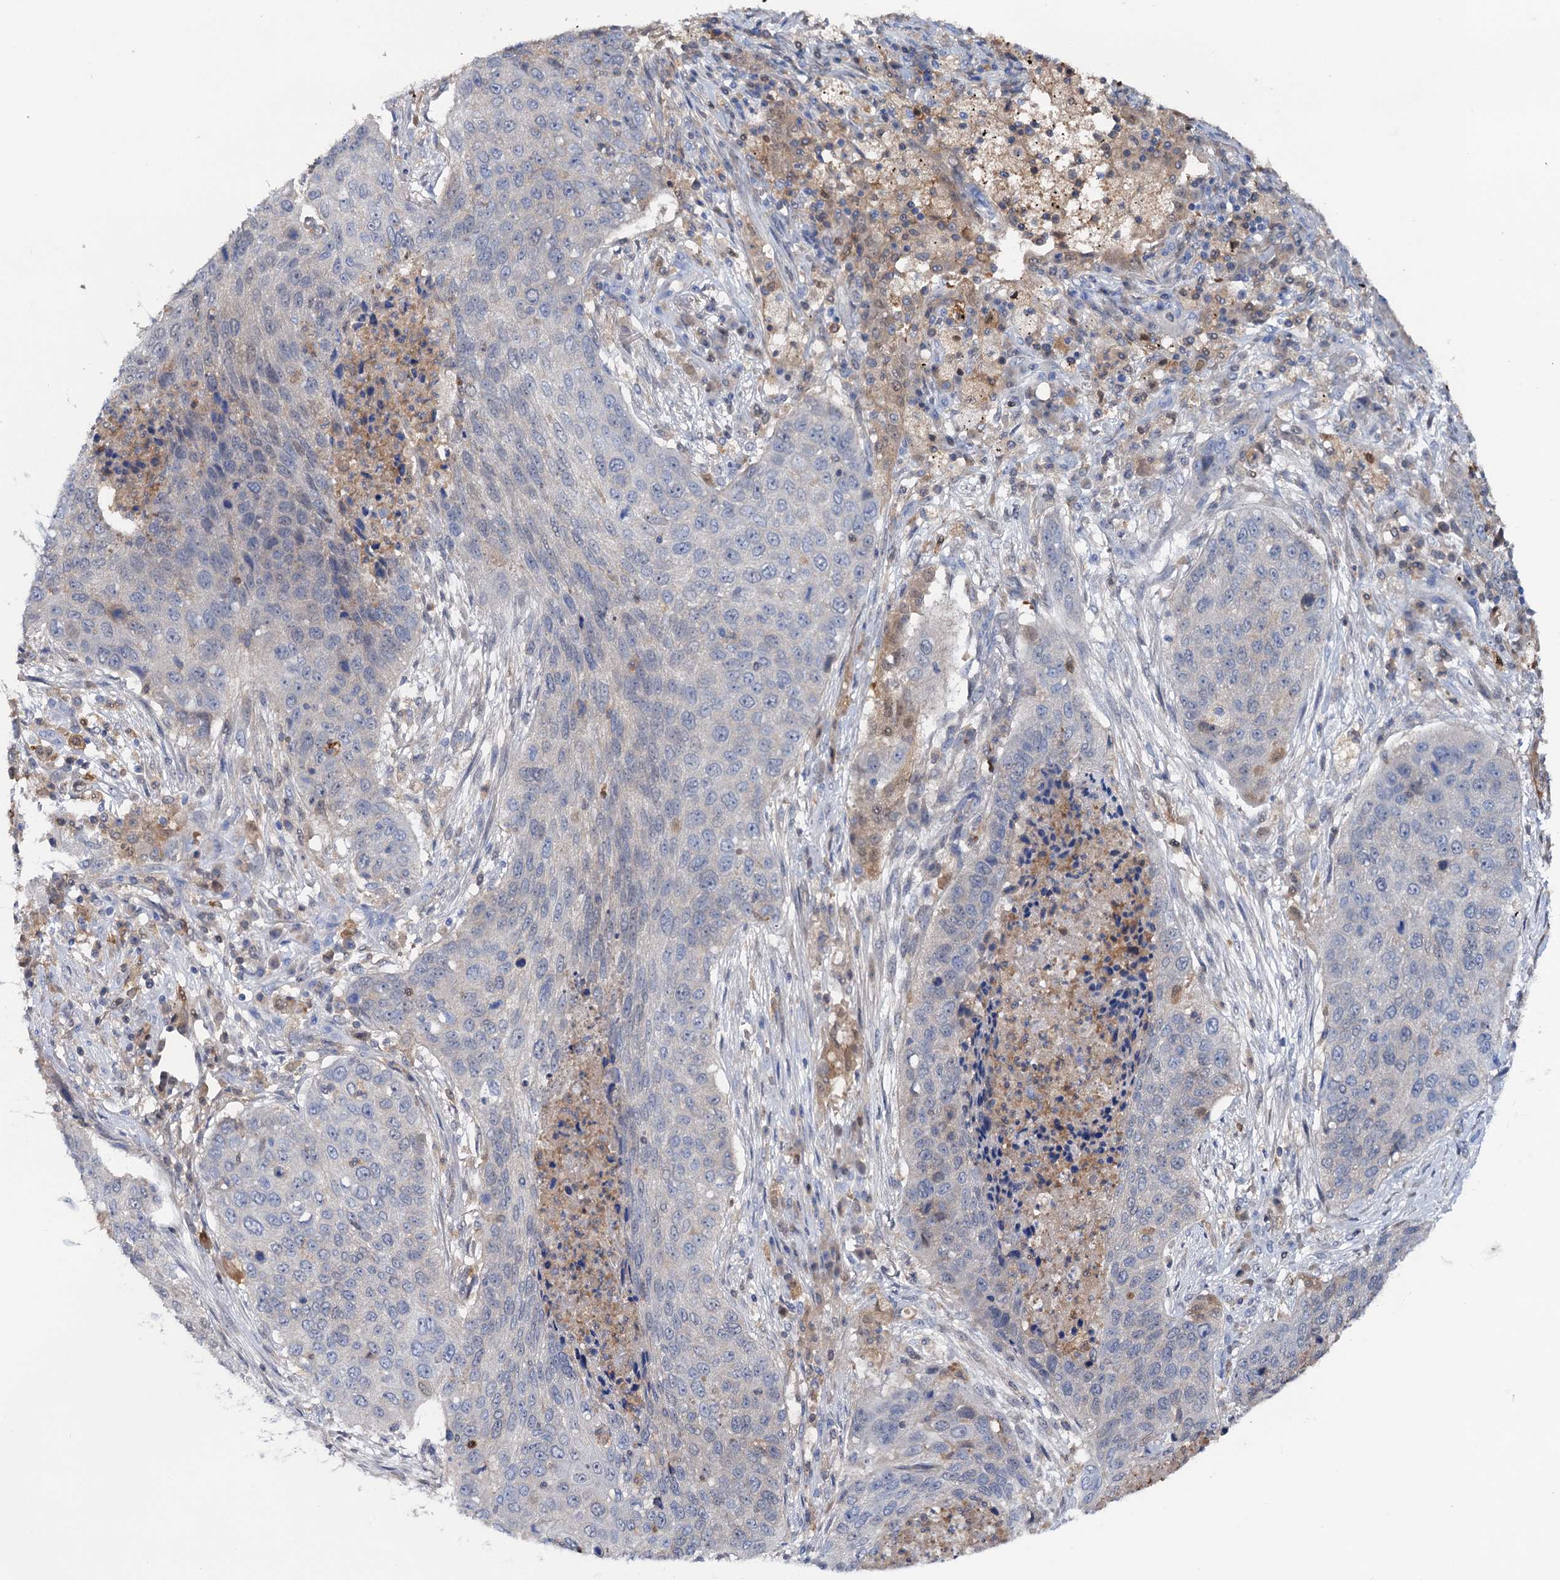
{"staining": {"intensity": "negative", "quantity": "none", "location": "none"}, "tissue": "lung cancer", "cell_type": "Tumor cells", "image_type": "cancer", "snomed": [{"axis": "morphology", "description": "Squamous cell carcinoma, NOS"}, {"axis": "topography", "description": "Lung"}], "caption": "Lung squamous cell carcinoma was stained to show a protein in brown. There is no significant expression in tumor cells.", "gene": "FAH", "patient": {"sex": "female", "age": 63}}